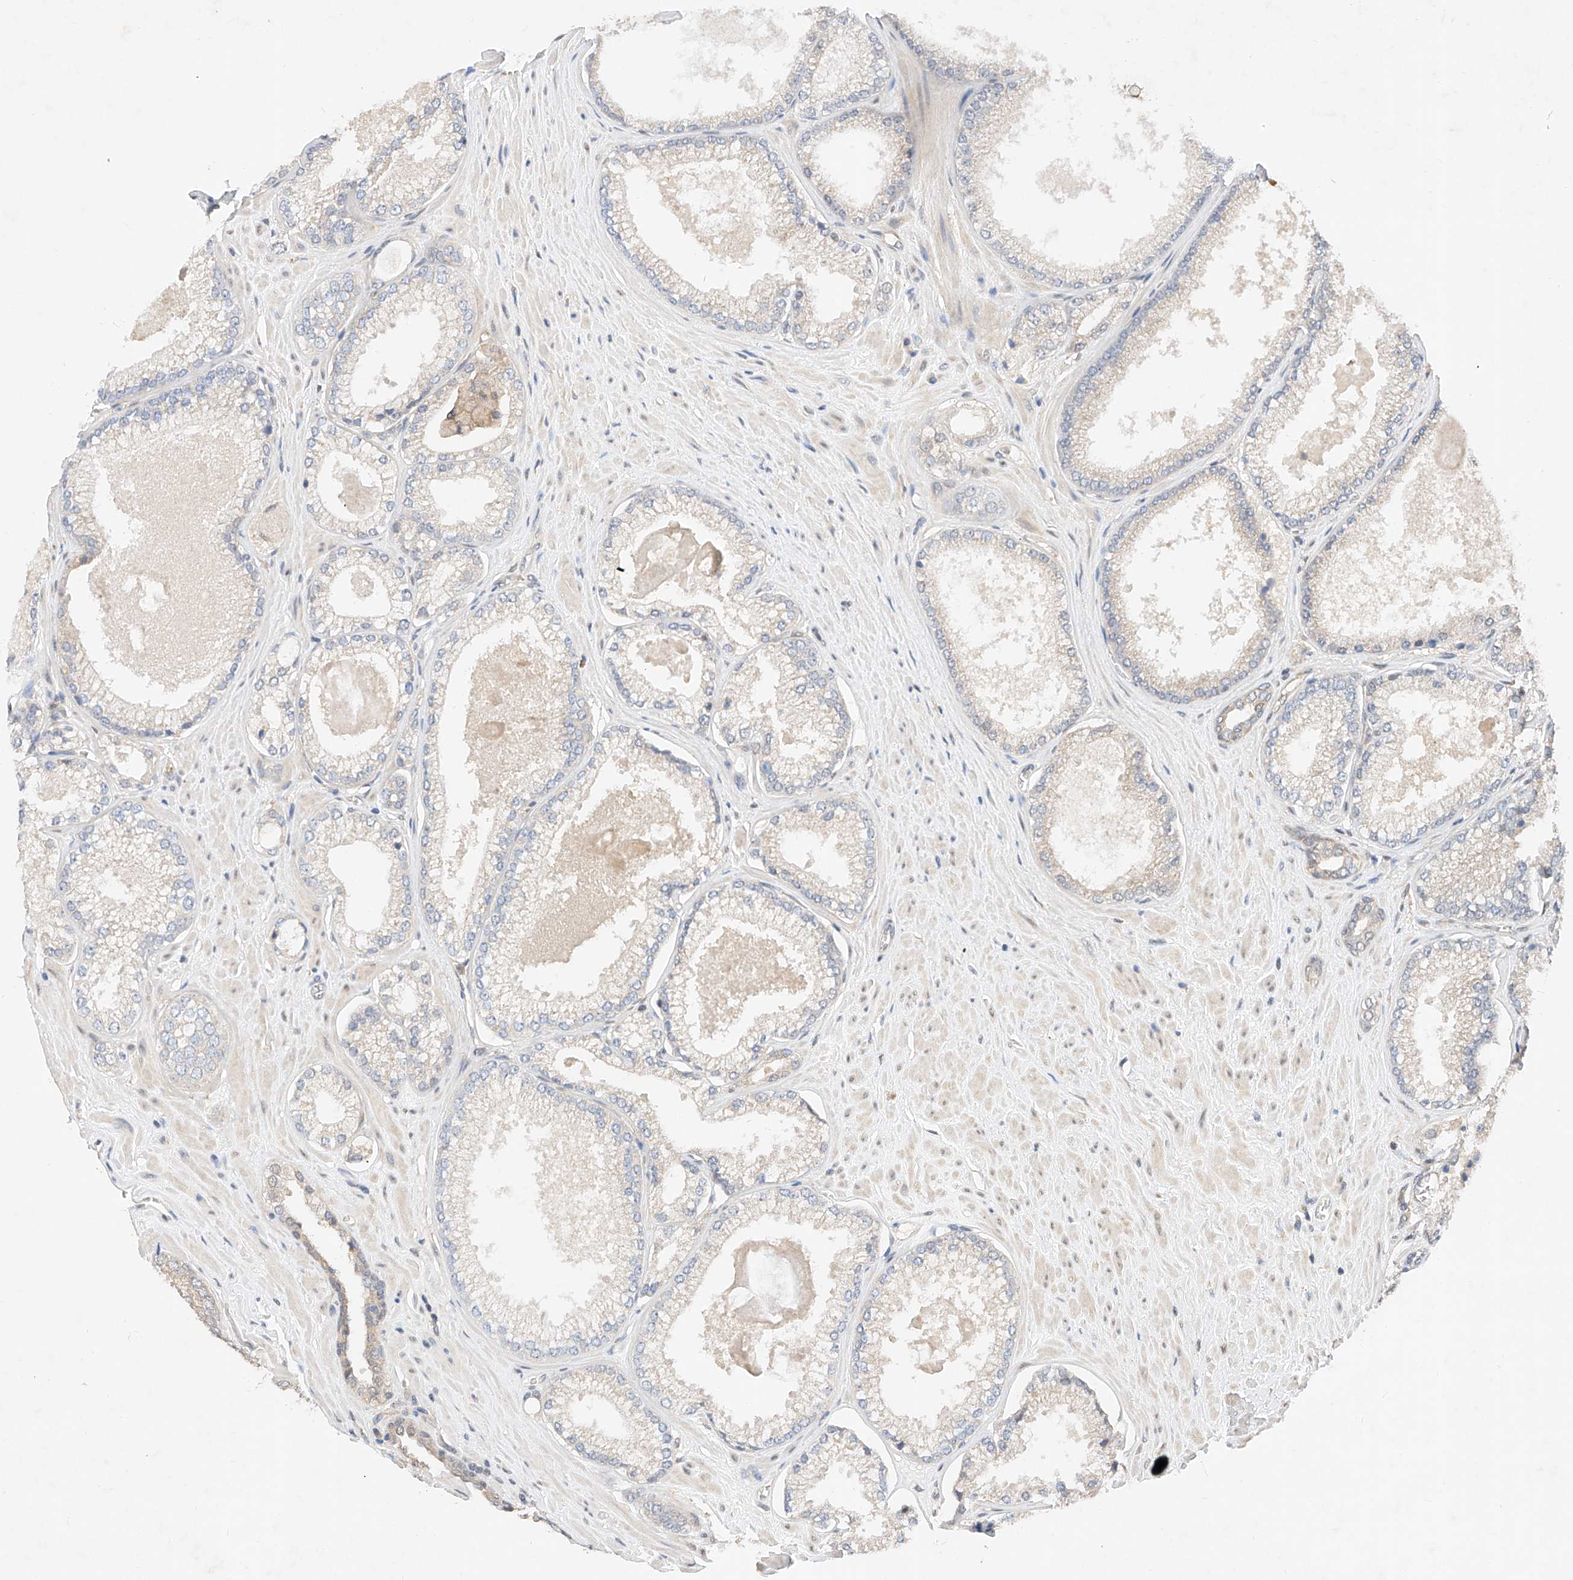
{"staining": {"intensity": "negative", "quantity": "none", "location": "none"}, "tissue": "prostate cancer", "cell_type": "Tumor cells", "image_type": "cancer", "snomed": [{"axis": "morphology", "description": "Adenocarcinoma, Low grade"}, {"axis": "topography", "description": "Prostate"}], "caption": "Tumor cells show no significant protein positivity in prostate cancer.", "gene": "ZSCAN4", "patient": {"sex": "male", "age": 62}}